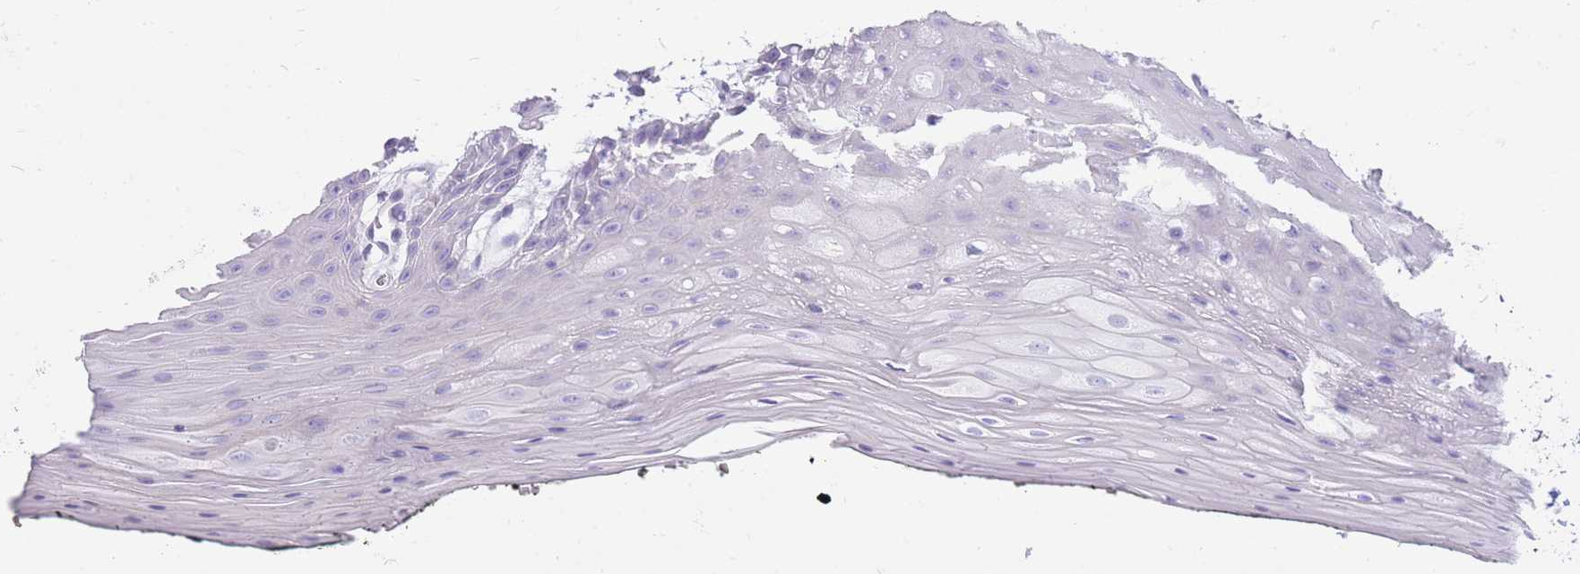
{"staining": {"intensity": "negative", "quantity": "none", "location": "none"}, "tissue": "oral mucosa", "cell_type": "Squamous epithelial cells", "image_type": "normal", "snomed": [{"axis": "morphology", "description": "Normal tissue, NOS"}, {"axis": "topography", "description": "Oral tissue"}, {"axis": "topography", "description": "Tounge, NOS"}], "caption": "Protein analysis of benign oral mucosa exhibits no significant expression in squamous epithelial cells. Brightfield microscopy of IHC stained with DAB (3,3'-diaminobenzidine) (brown) and hematoxylin (blue), captured at high magnification.", "gene": "CYP21A2", "patient": {"sex": "female", "age": 59}}